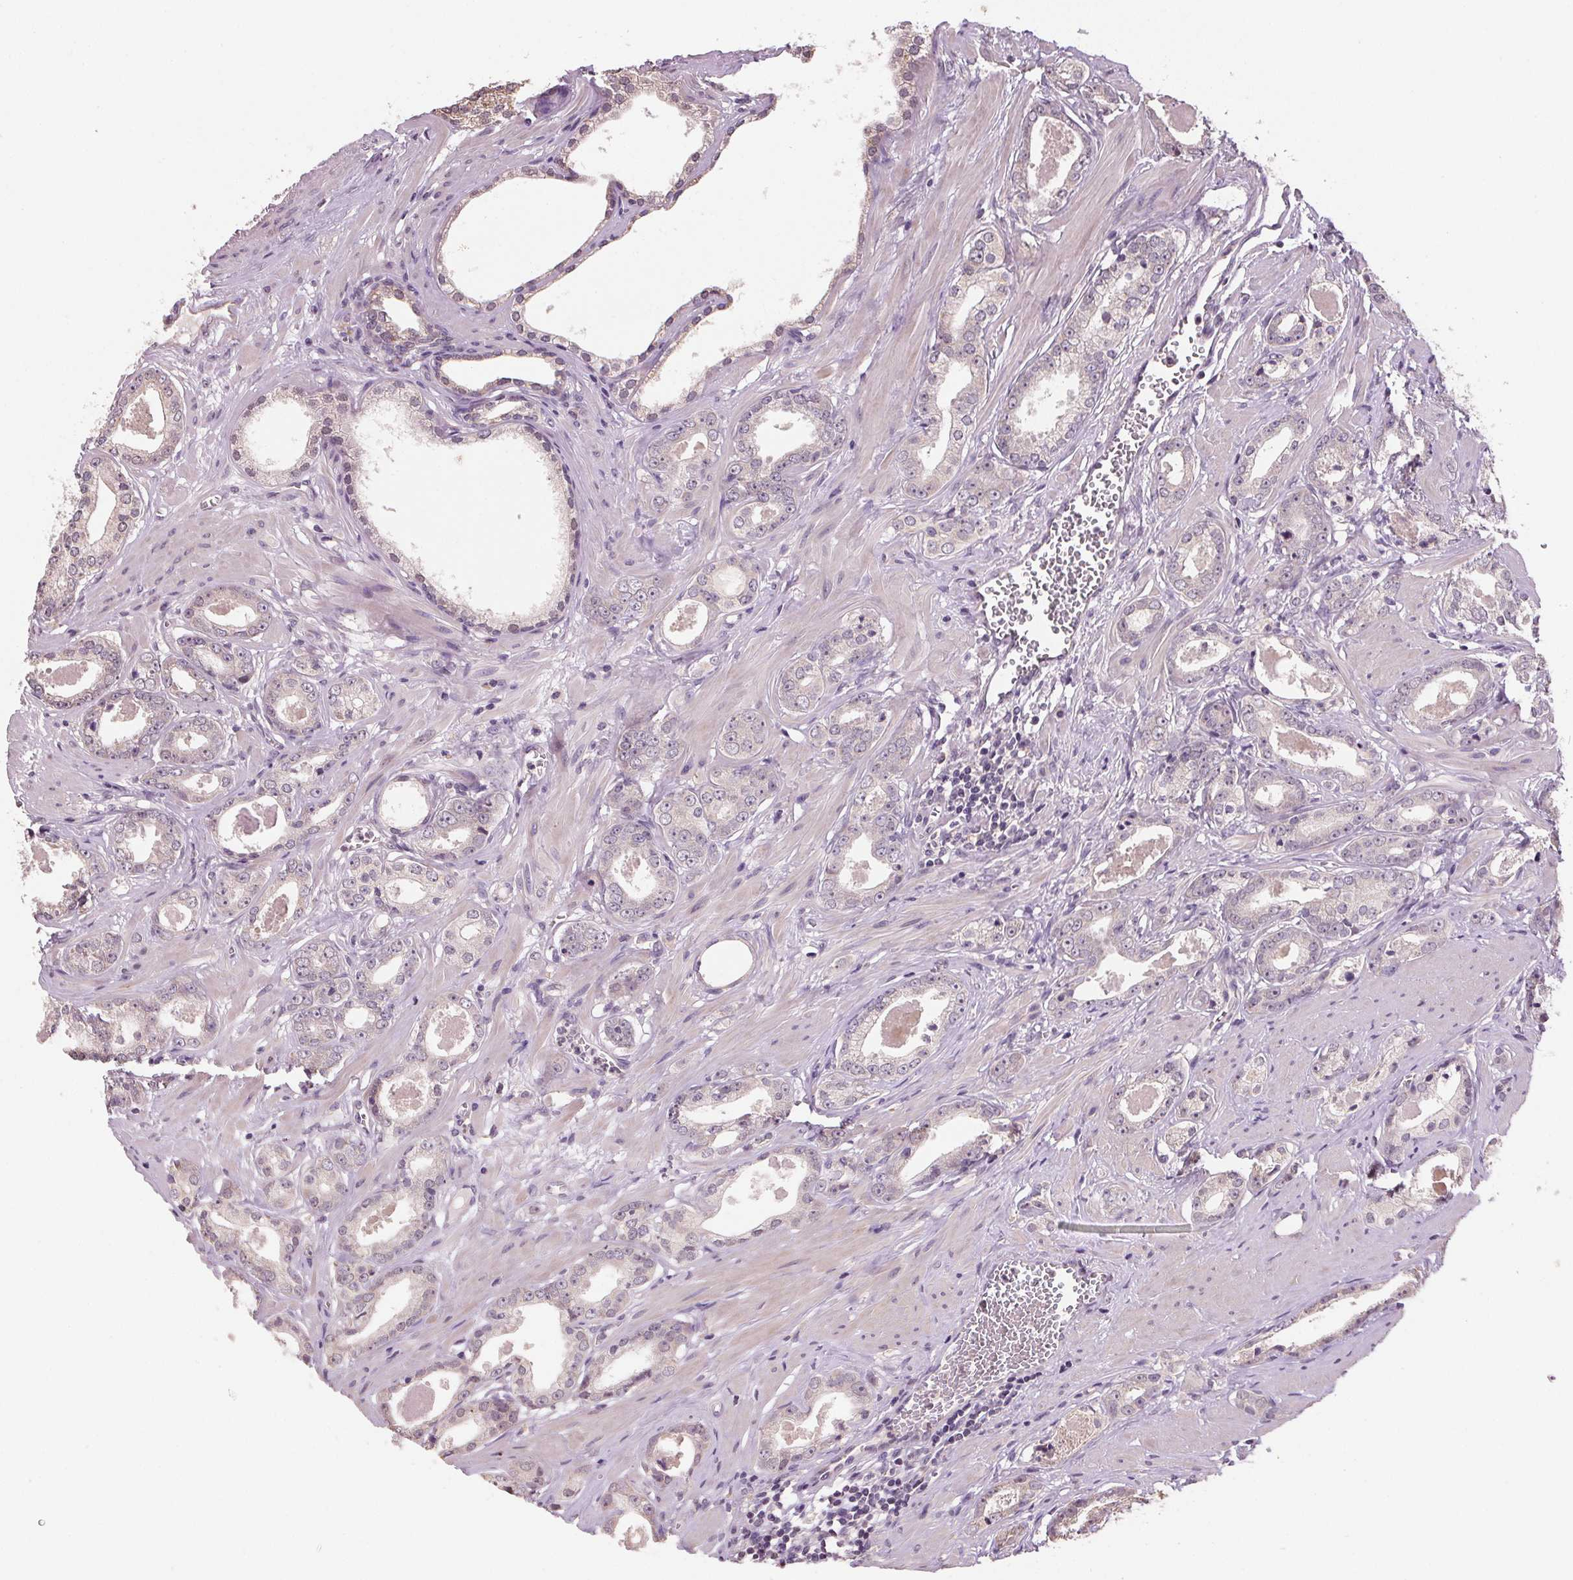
{"staining": {"intensity": "negative", "quantity": "none", "location": "none"}, "tissue": "prostate cancer", "cell_type": "Tumor cells", "image_type": "cancer", "snomed": [{"axis": "morphology", "description": "Adenocarcinoma, Low grade"}, {"axis": "topography", "description": "Prostate"}], "caption": "Tumor cells are negative for protein expression in human prostate cancer (low-grade adenocarcinoma).", "gene": "ALDH8A1", "patient": {"sex": "male", "age": 64}}